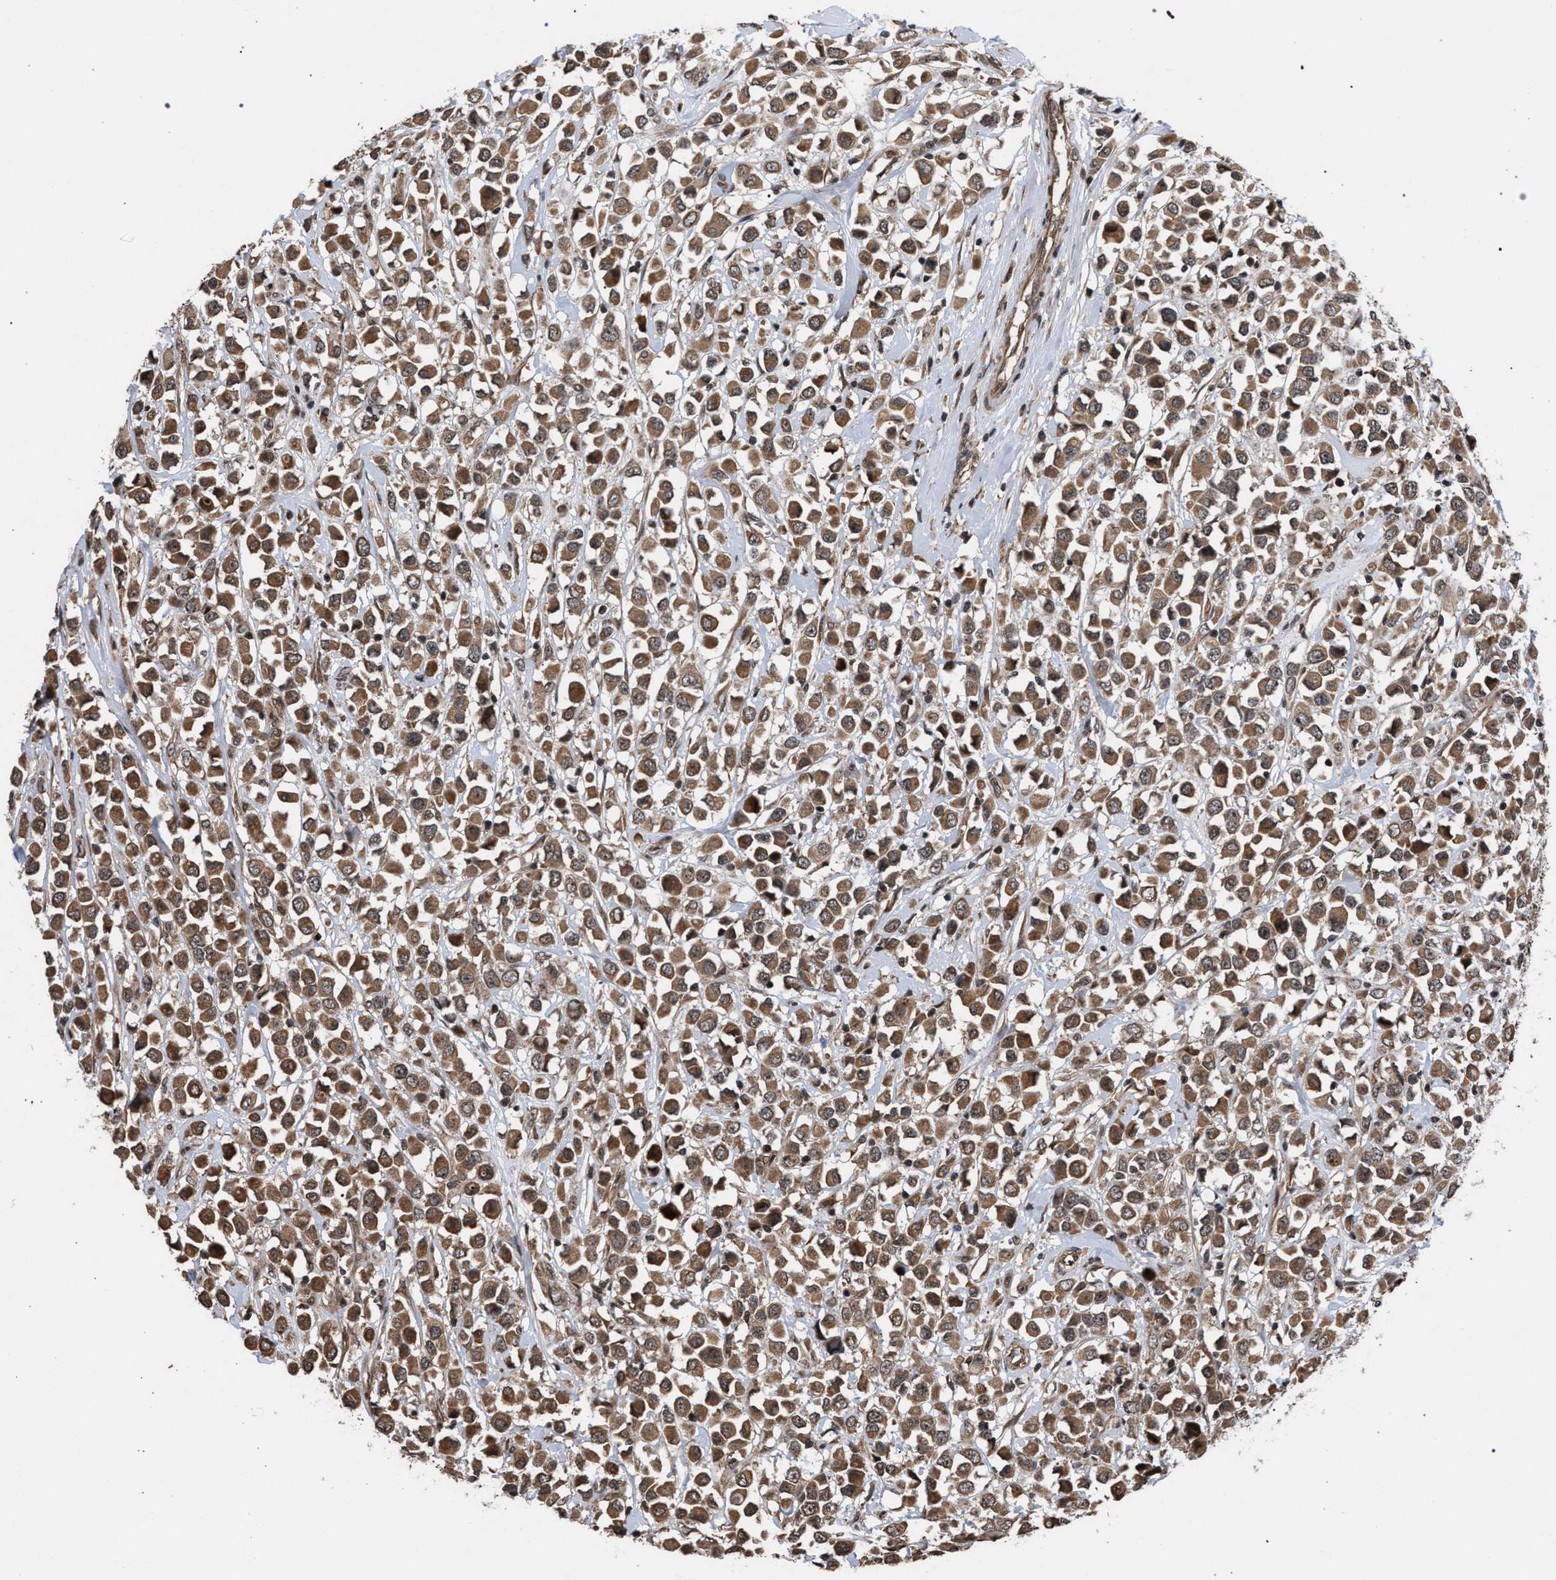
{"staining": {"intensity": "moderate", "quantity": ">75%", "location": "cytoplasmic/membranous"}, "tissue": "breast cancer", "cell_type": "Tumor cells", "image_type": "cancer", "snomed": [{"axis": "morphology", "description": "Duct carcinoma"}, {"axis": "topography", "description": "Breast"}], "caption": "This is an image of immunohistochemistry (IHC) staining of breast cancer (infiltrating ductal carcinoma), which shows moderate expression in the cytoplasmic/membranous of tumor cells.", "gene": "IRAK4", "patient": {"sex": "female", "age": 61}}